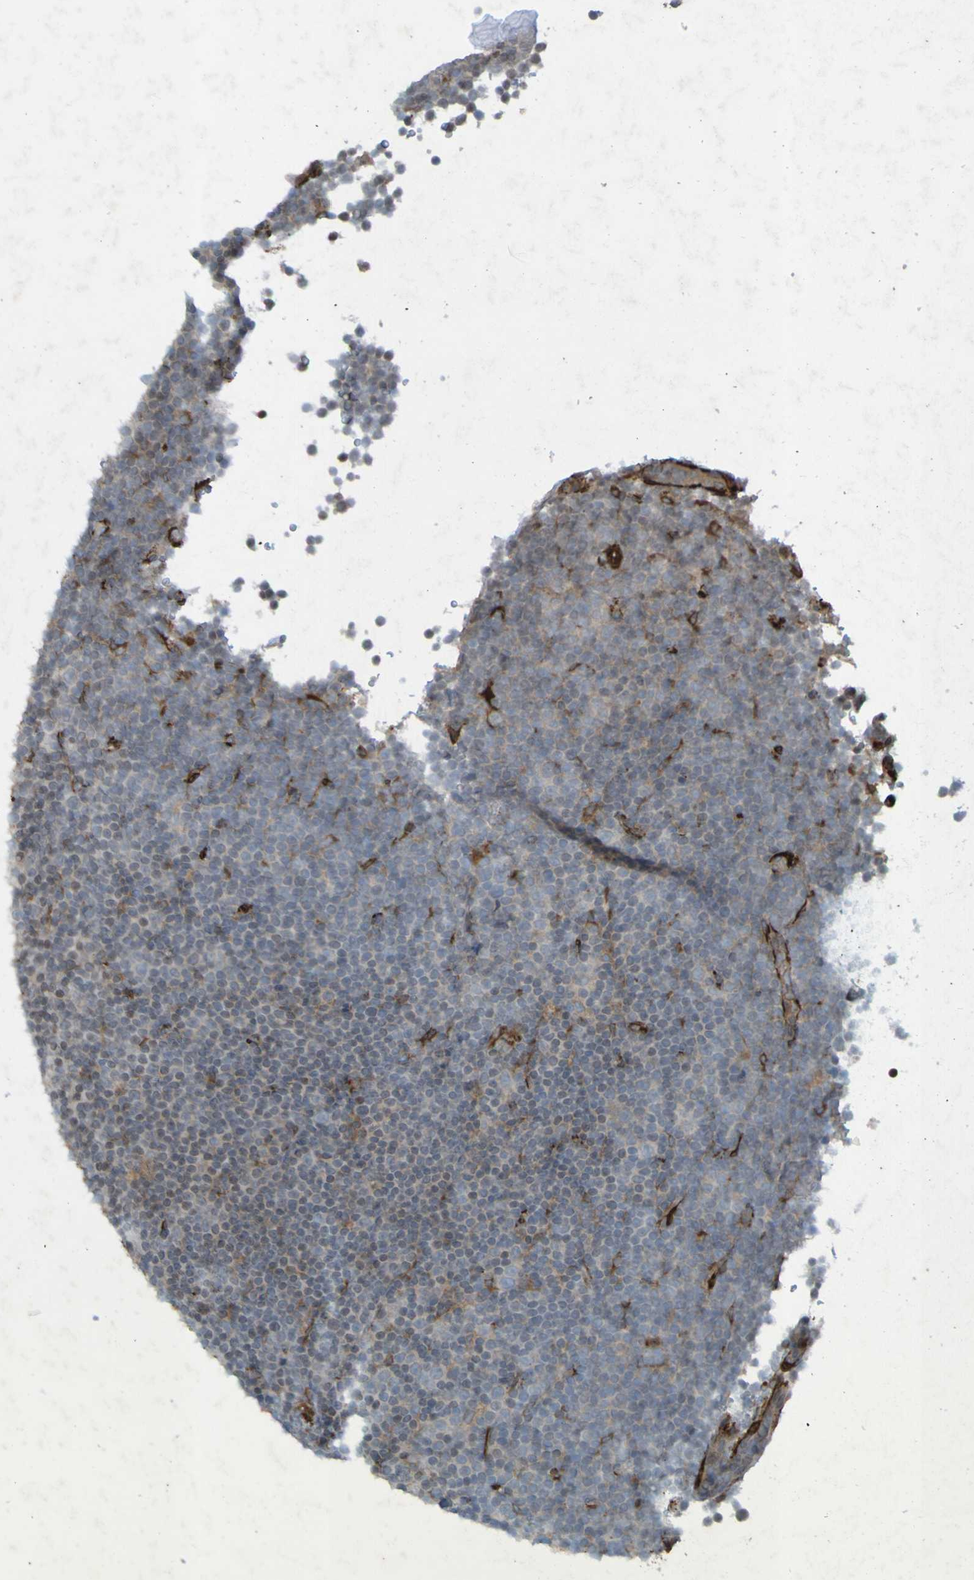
{"staining": {"intensity": "negative", "quantity": "none", "location": "none"}, "tissue": "lymphoma", "cell_type": "Tumor cells", "image_type": "cancer", "snomed": [{"axis": "morphology", "description": "Malignant lymphoma, non-Hodgkin's type, Low grade"}, {"axis": "topography", "description": "Lymph node"}], "caption": "Micrograph shows no significant protein expression in tumor cells of lymphoma.", "gene": "GUCY1A1", "patient": {"sex": "female", "age": 67}}